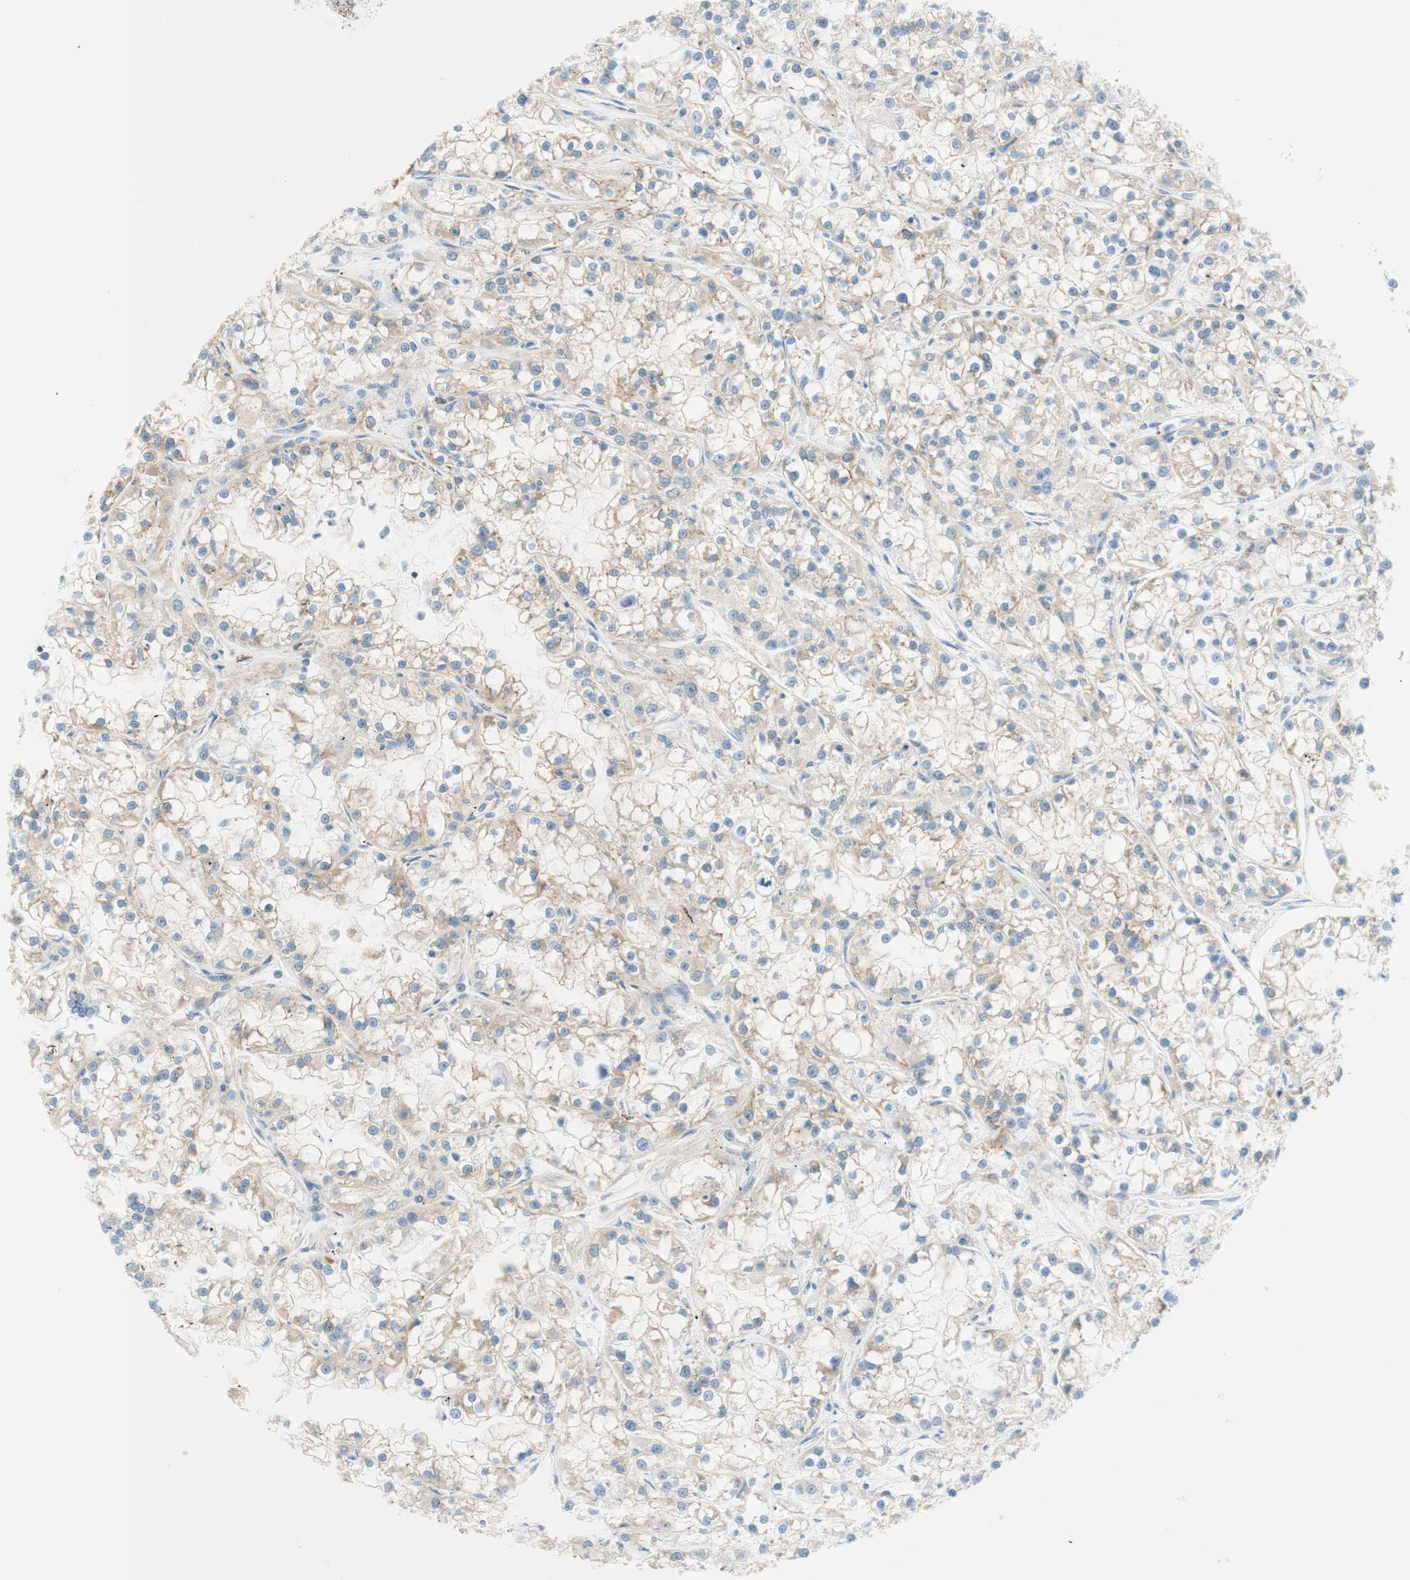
{"staining": {"intensity": "weak", "quantity": "25%-75%", "location": "cytoplasmic/membranous"}, "tissue": "renal cancer", "cell_type": "Tumor cells", "image_type": "cancer", "snomed": [{"axis": "morphology", "description": "Adenocarcinoma, NOS"}, {"axis": "topography", "description": "Kidney"}], "caption": "IHC image of neoplastic tissue: adenocarcinoma (renal) stained using immunohistochemistry (IHC) exhibits low levels of weak protein expression localized specifically in the cytoplasmic/membranous of tumor cells, appearing as a cytoplasmic/membranous brown color.", "gene": "VPS26A", "patient": {"sex": "female", "age": 52}}